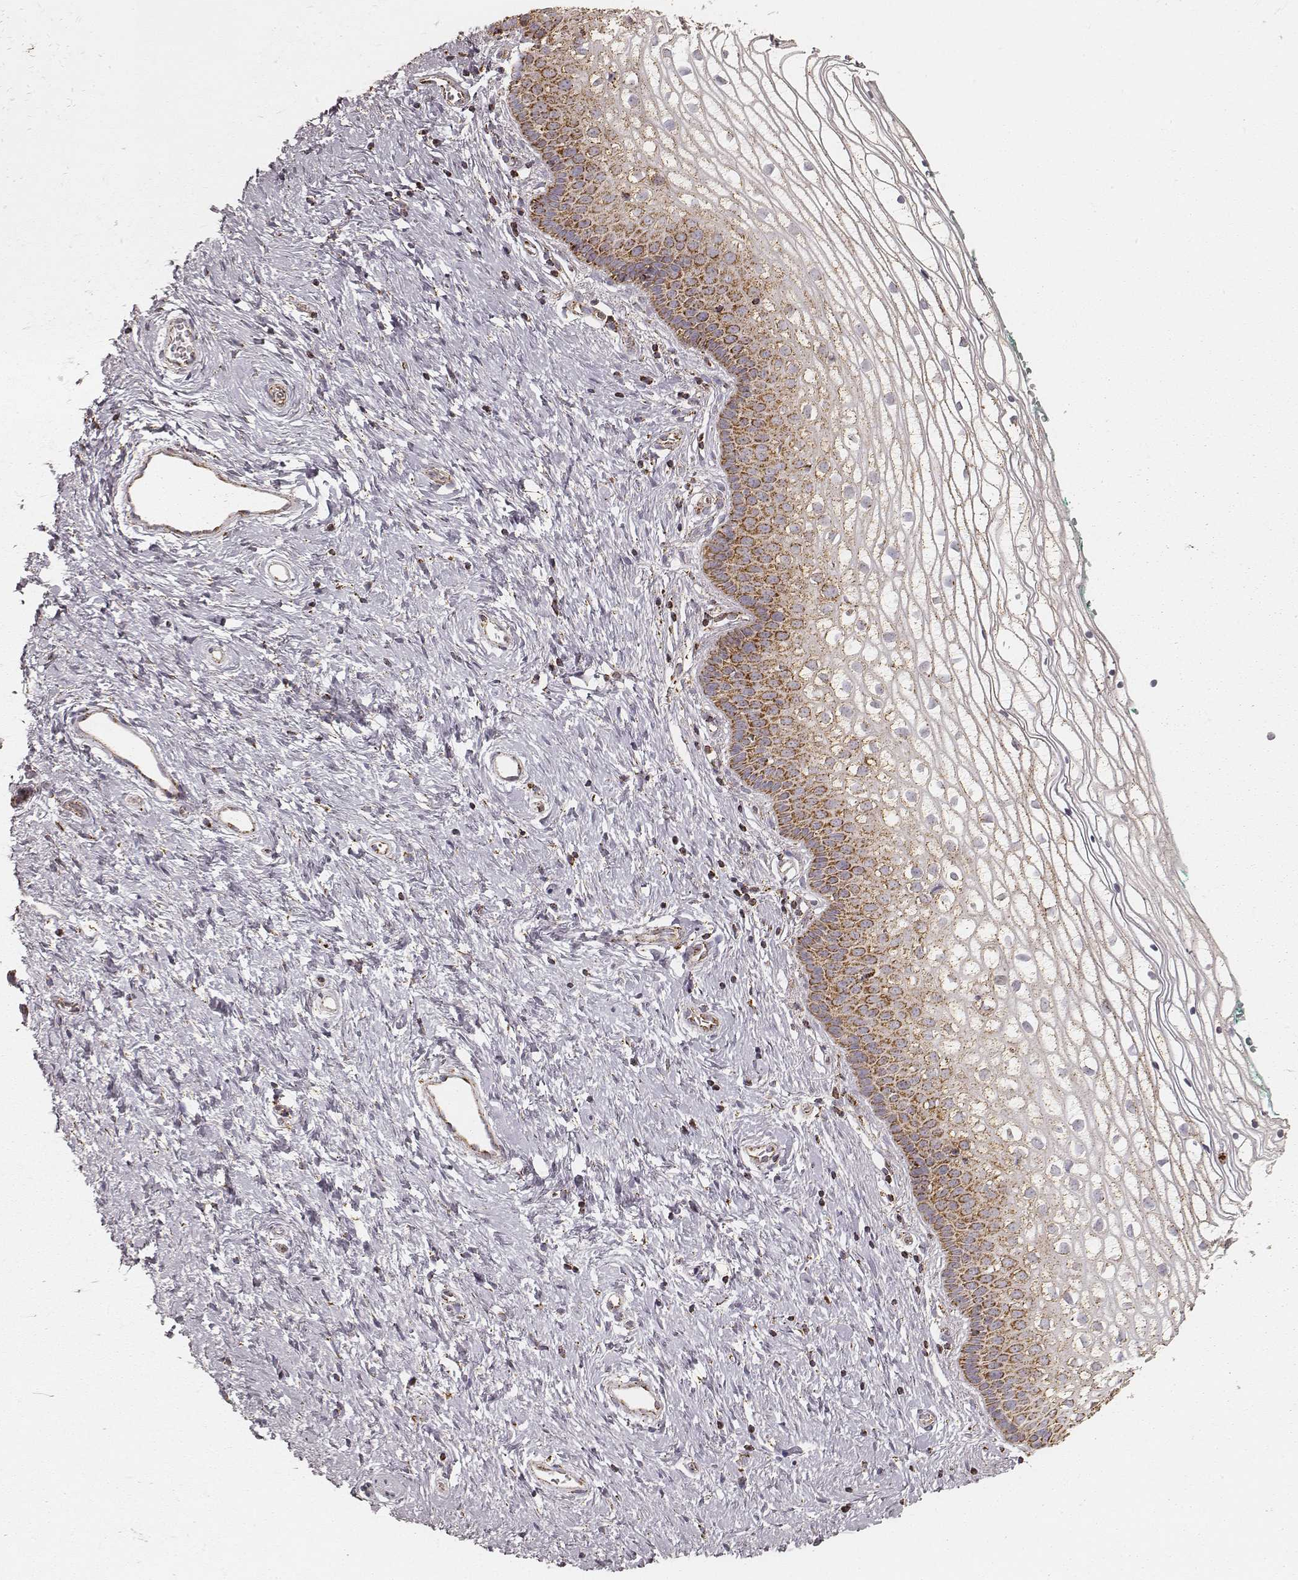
{"staining": {"intensity": "moderate", "quantity": ">75%", "location": "cytoplasmic/membranous"}, "tissue": "vagina", "cell_type": "Squamous epithelial cells", "image_type": "normal", "snomed": [{"axis": "morphology", "description": "Normal tissue, NOS"}, {"axis": "topography", "description": "Vagina"}], "caption": "Squamous epithelial cells show medium levels of moderate cytoplasmic/membranous expression in approximately >75% of cells in benign vagina.", "gene": "CS", "patient": {"sex": "female", "age": 36}}